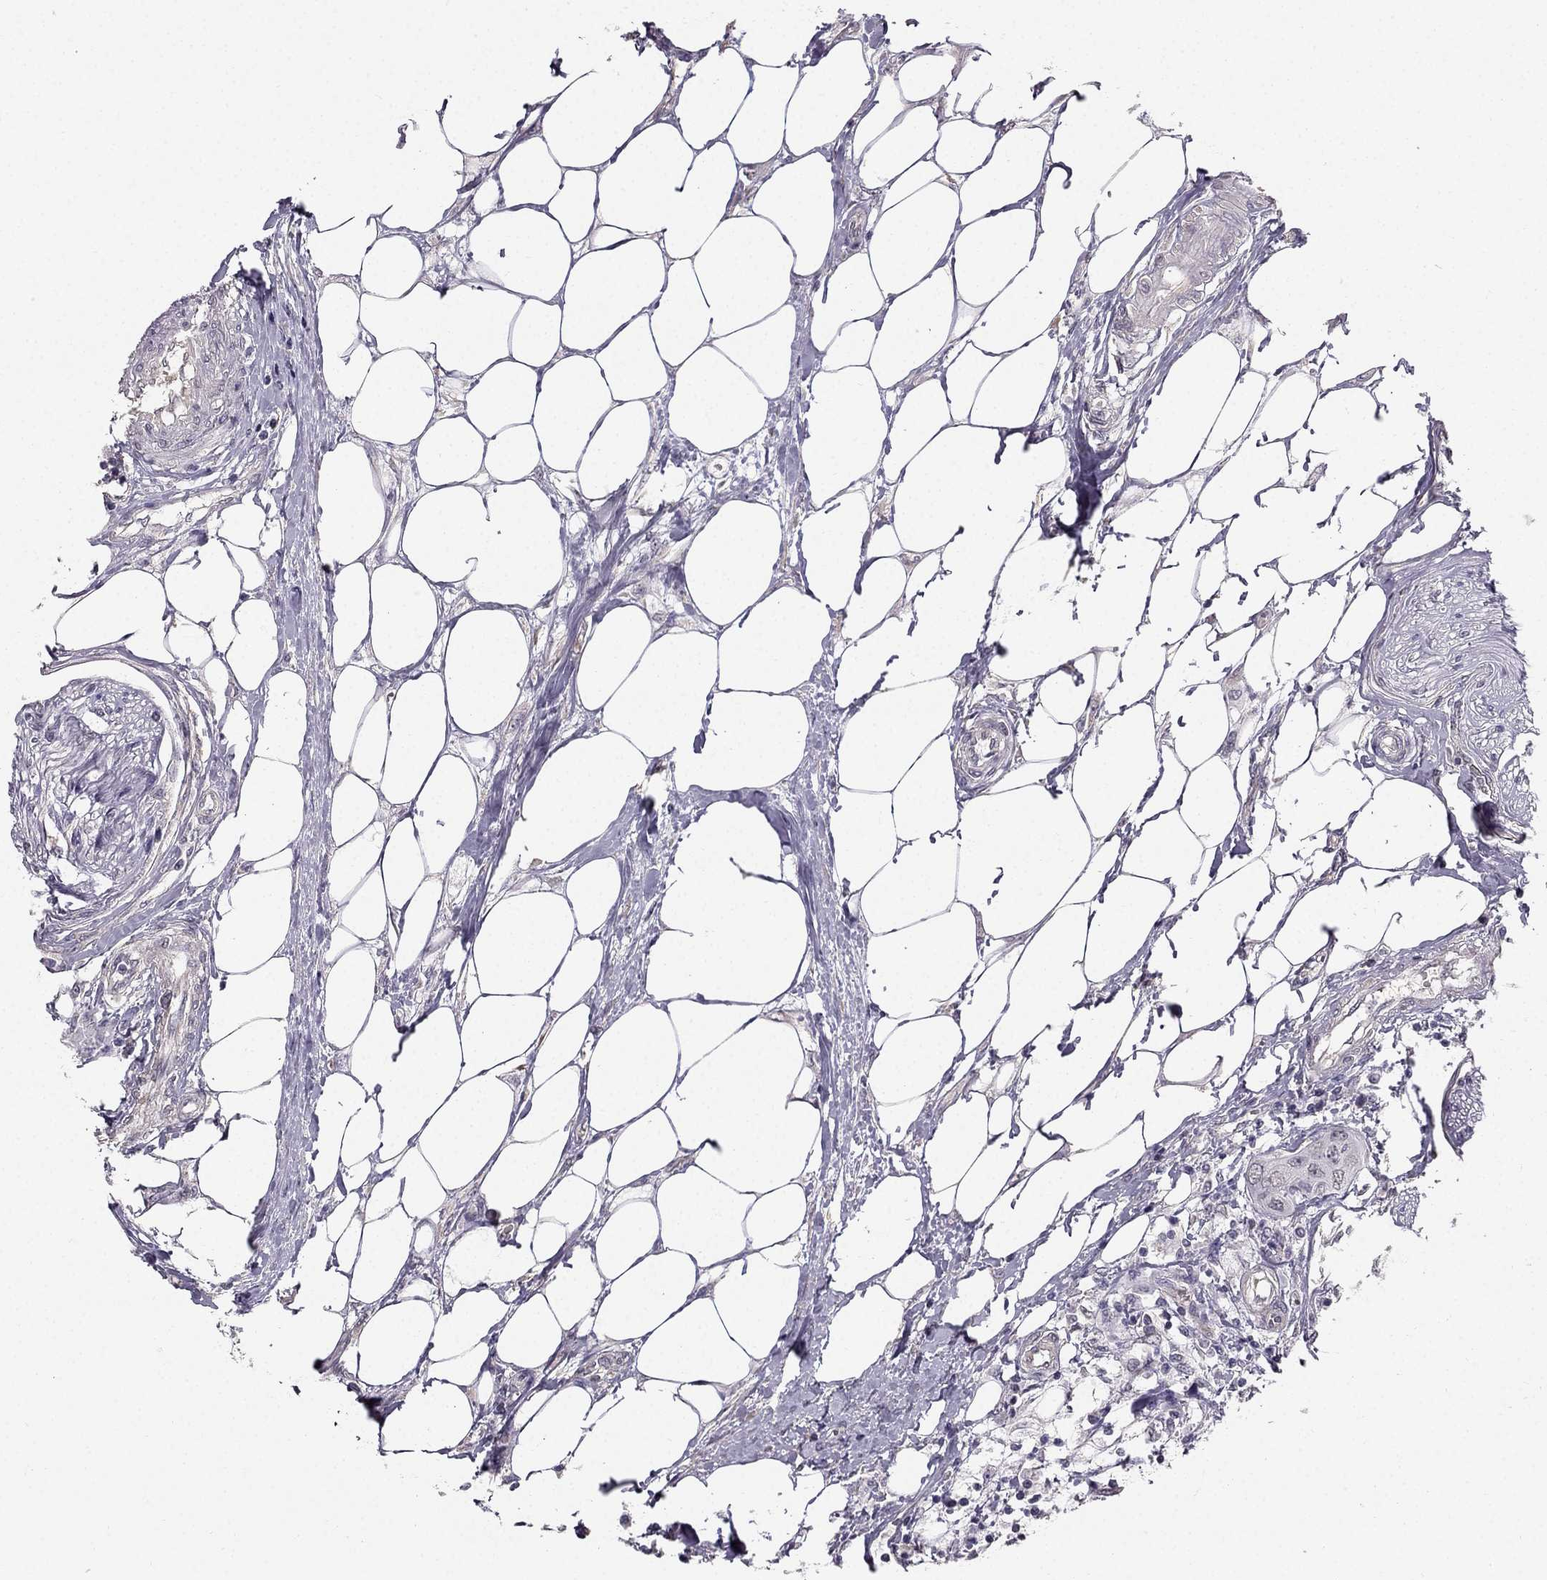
{"staining": {"intensity": "negative", "quantity": "none", "location": "none"}, "tissue": "urothelial cancer", "cell_type": "Tumor cells", "image_type": "cancer", "snomed": [{"axis": "morphology", "description": "Urothelial carcinoma, NOS"}, {"axis": "morphology", "description": "Urothelial carcinoma, High grade"}, {"axis": "topography", "description": "Urinary bladder"}], "caption": "Tumor cells are negative for protein expression in human urothelial cancer.", "gene": "TSPYL5", "patient": {"sex": "male", "age": 63}}